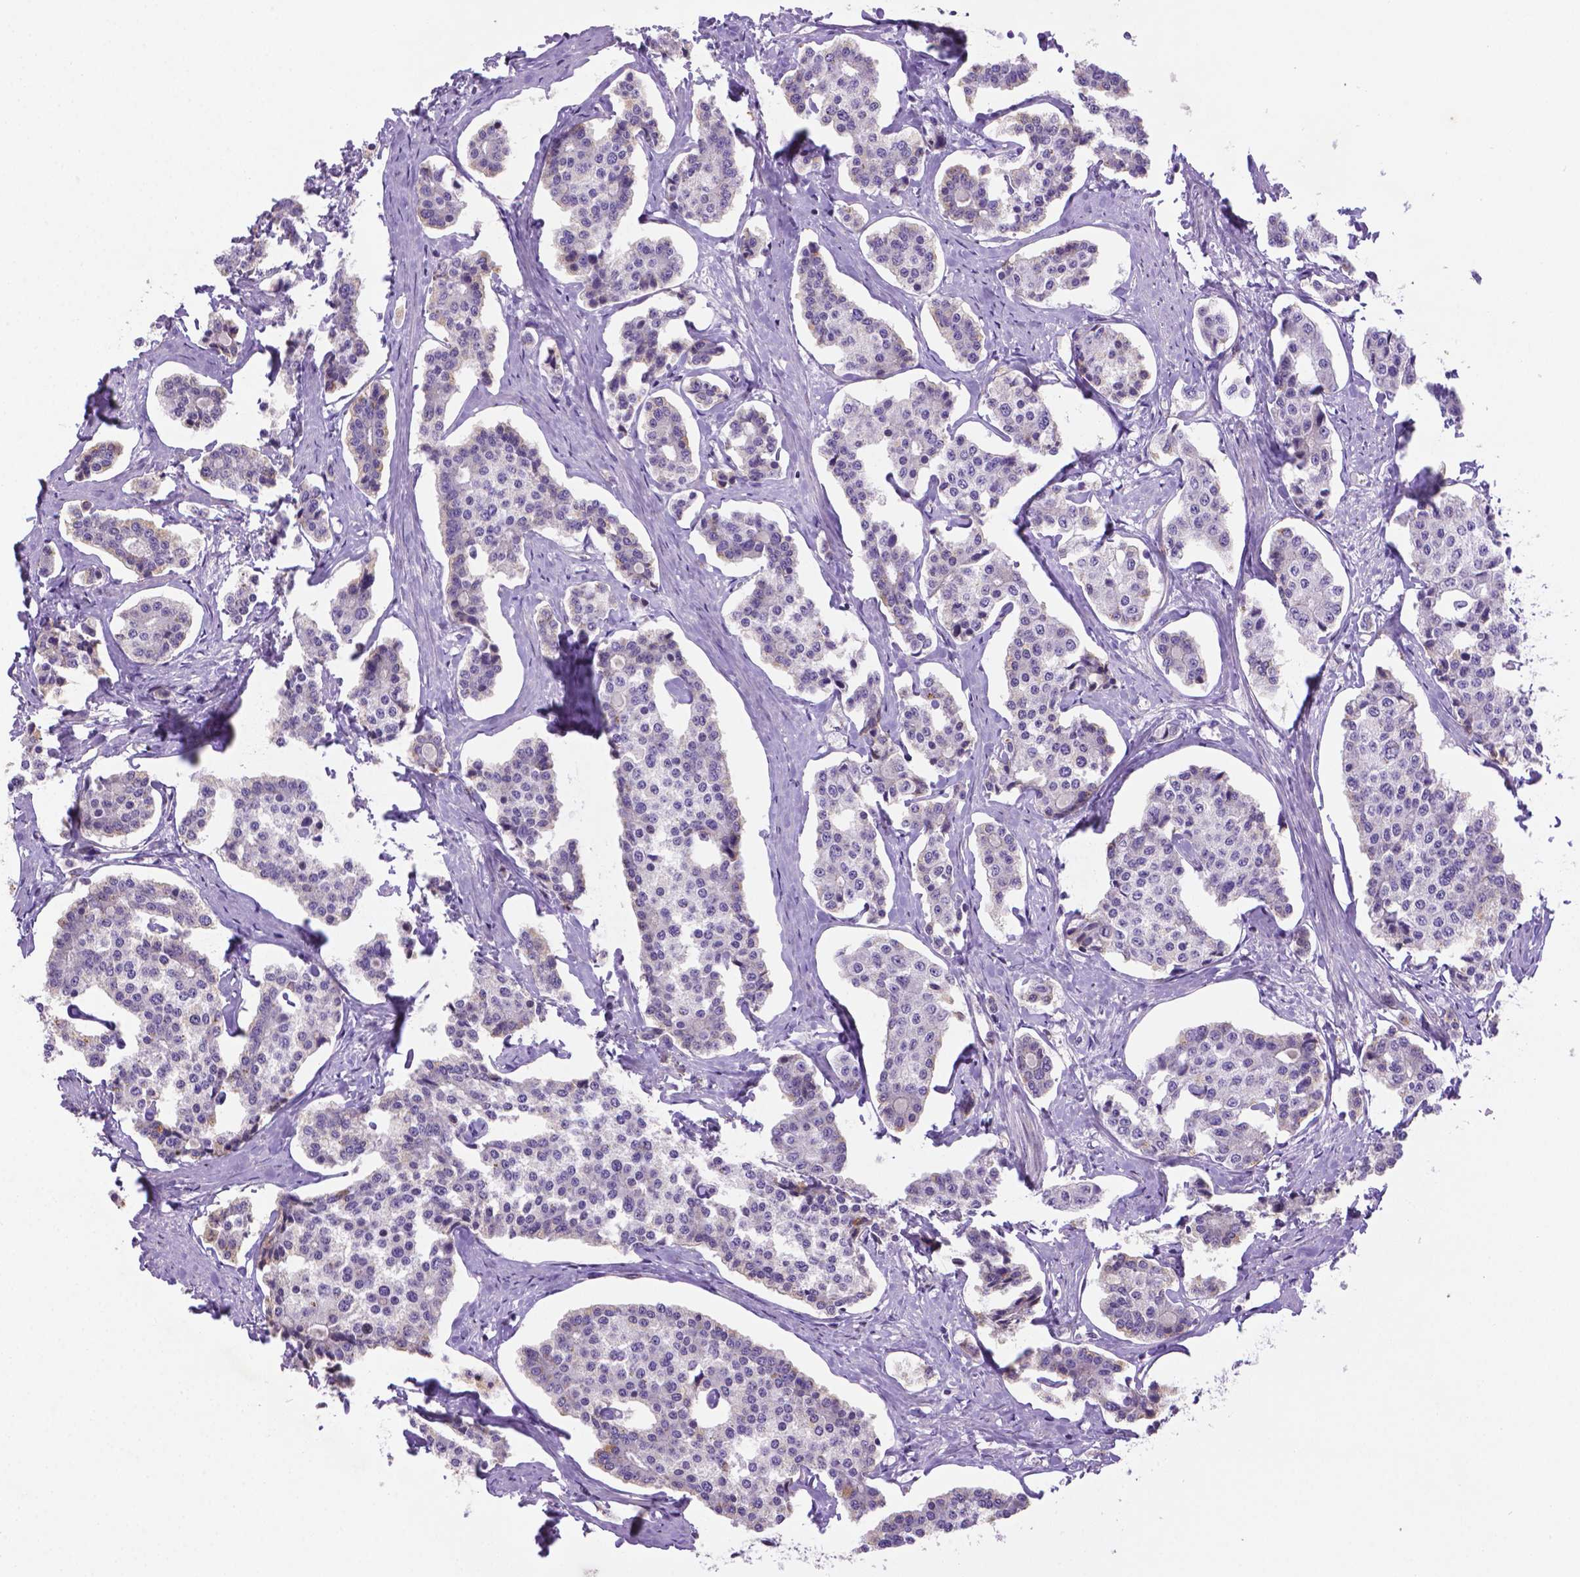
{"staining": {"intensity": "negative", "quantity": "none", "location": "none"}, "tissue": "carcinoid", "cell_type": "Tumor cells", "image_type": "cancer", "snomed": [{"axis": "morphology", "description": "Carcinoid, malignant, NOS"}, {"axis": "topography", "description": "Small intestine"}], "caption": "A micrograph of human malignant carcinoid is negative for staining in tumor cells.", "gene": "CCER2", "patient": {"sex": "female", "age": 65}}